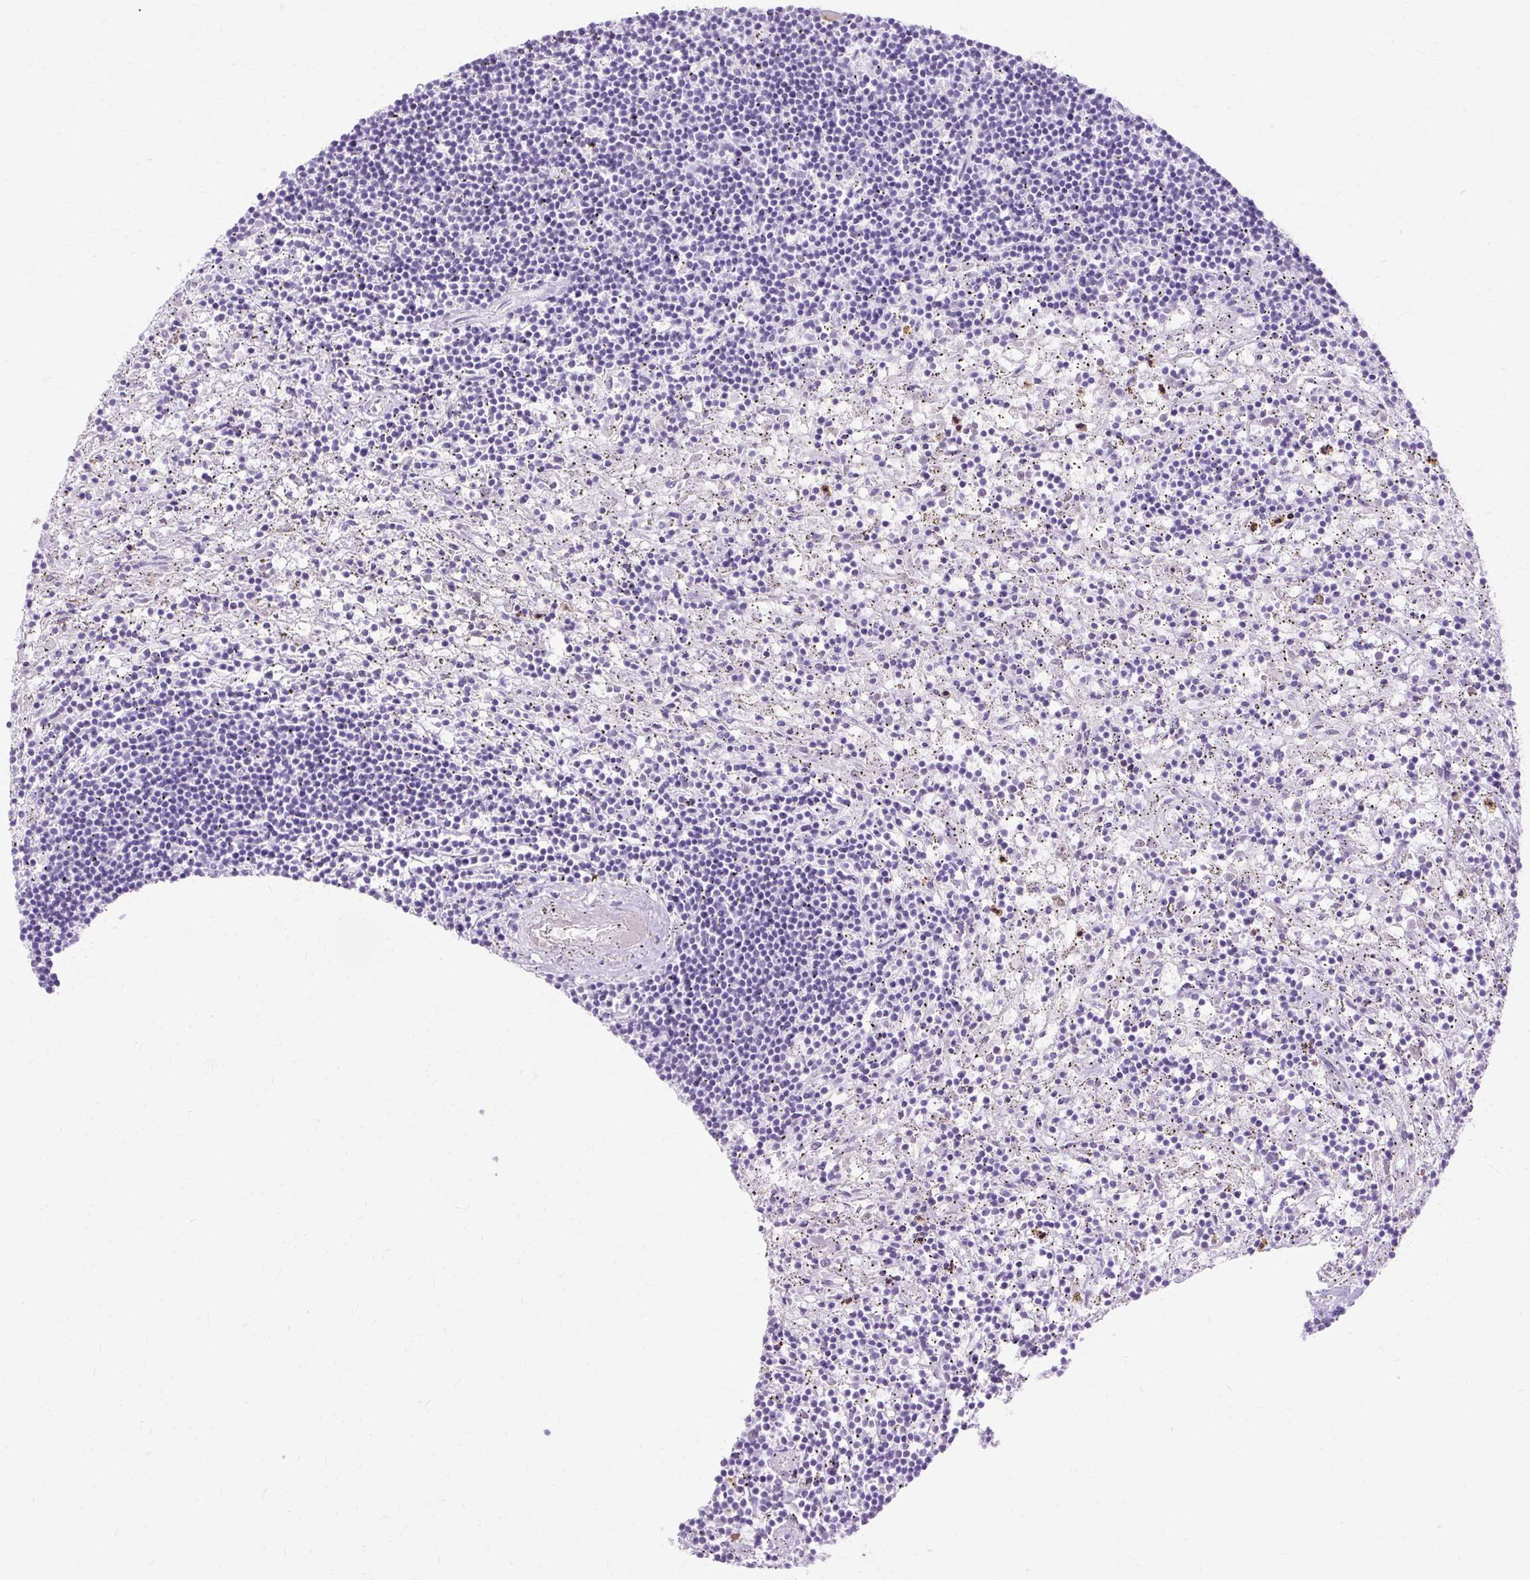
{"staining": {"intensity": "negative", "quantity": "none", "location": "none"}, "tissue": "lymphoma", "cell_type": "Tumor cells", "image_type": "cancer", "snomed": [{"axis": "morphology", "description": "Malignant lymphoma, non-Hodgkin's type, Low grade"}, {"axis": "topography", "description": "Spleen"}], "caption": "Histopathology image shows no significant protein expression in tumor cells of malignant lymphoma, non-Hodgkin's type (low-grade).", "gene": "HSD11B1", "patient": {"sex": "male", "age": 76}}